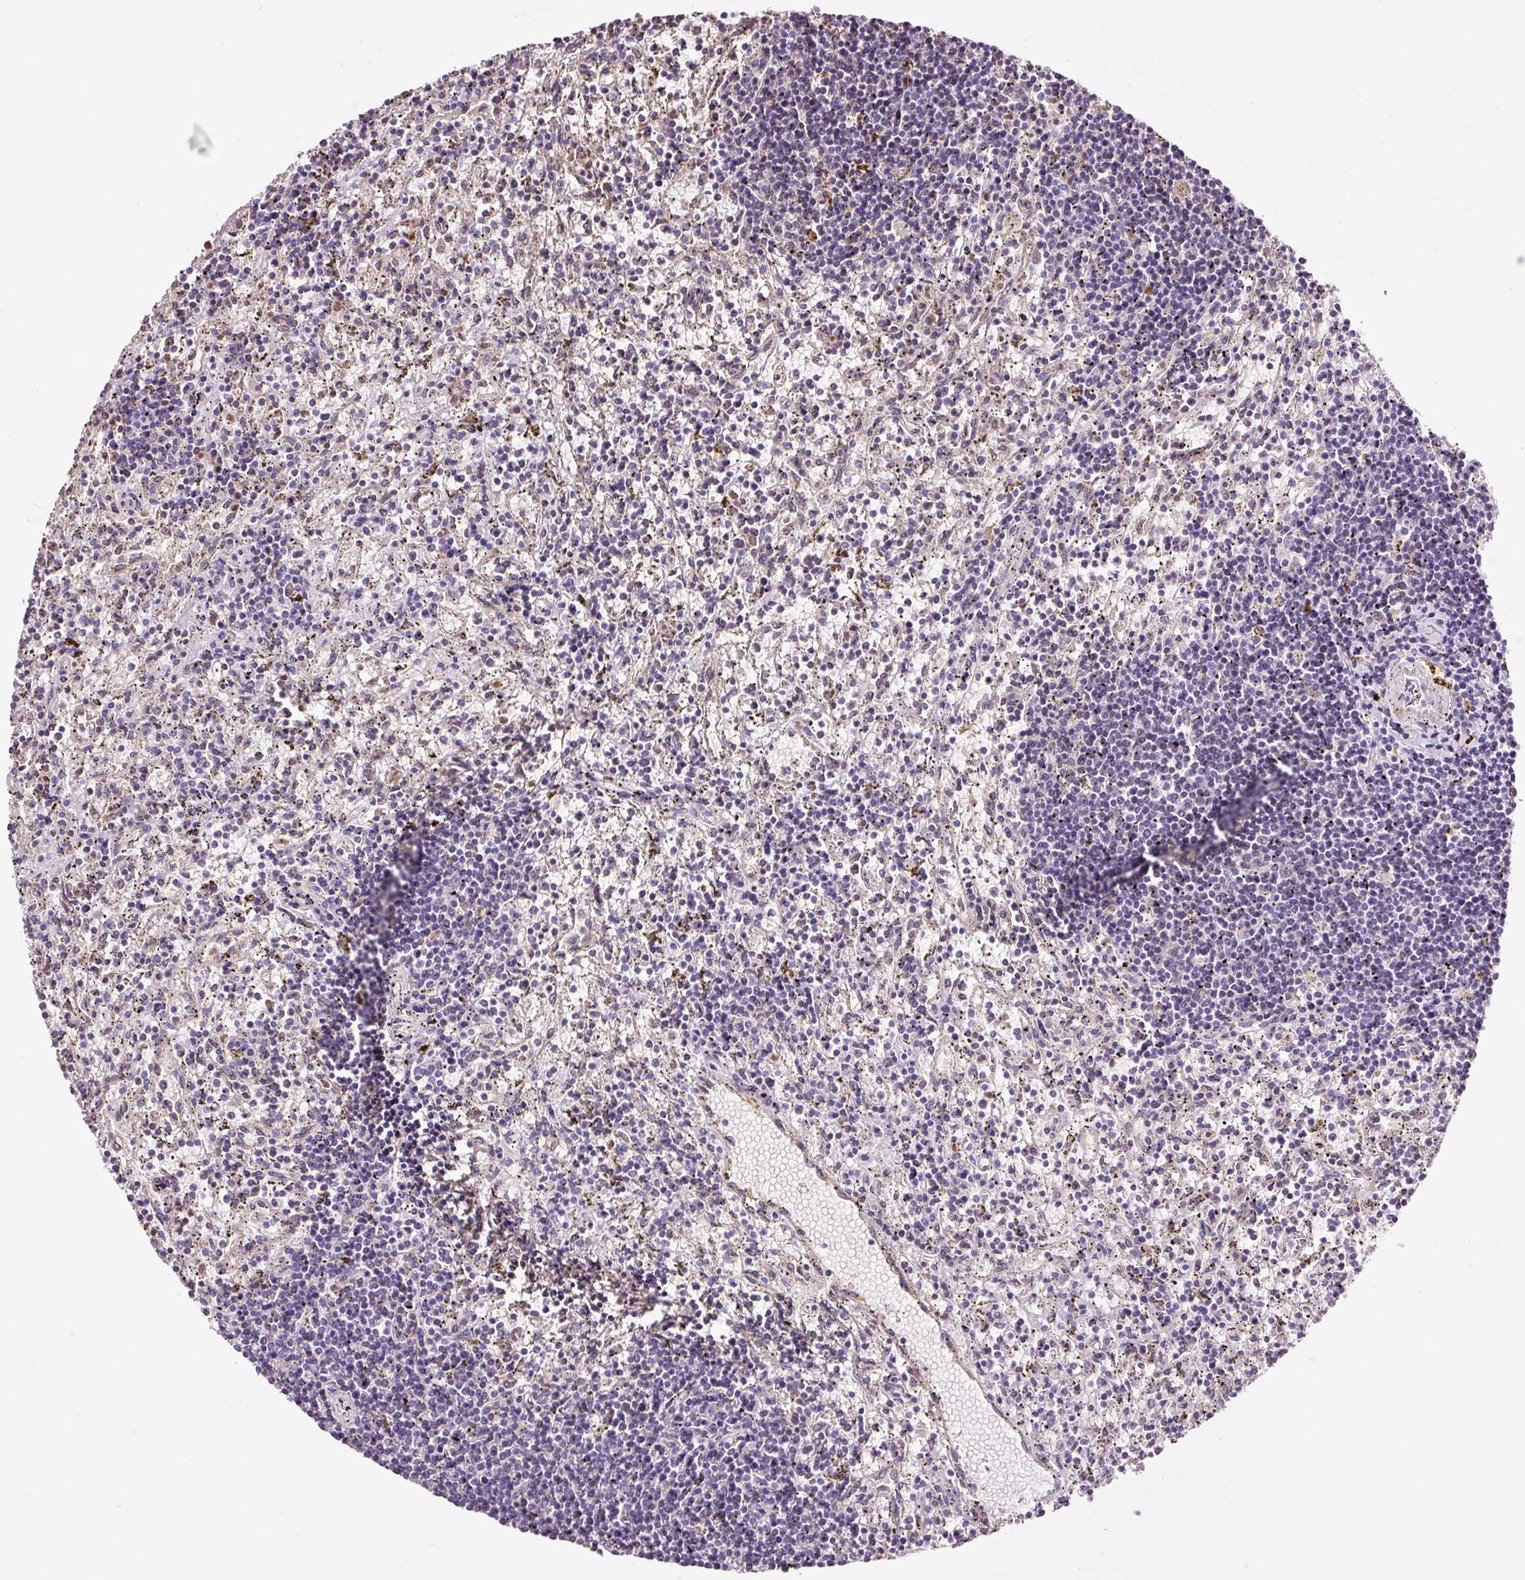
{"staining": {"intensity": "negative", "quantity": "none", "location": "none"}, "tissue": "lymphoma", "cell_type": "Tumor cells", "image_type": "cancer", "snomed": [{"axis": "morphology", "description": "Malignant lymphoma, non-Hodgkin's type, Low grade"}, {"axis": "topography", "description": "Spleen"}], "caption": "High magnification brightfield microscopy of lymphoma stained with DAB (brown) and counterstained with hematoxylin (blue): tumor cells show no significant staining.", "gene": "ZNF639", "patient": {"sex": "male", "age": 76}}